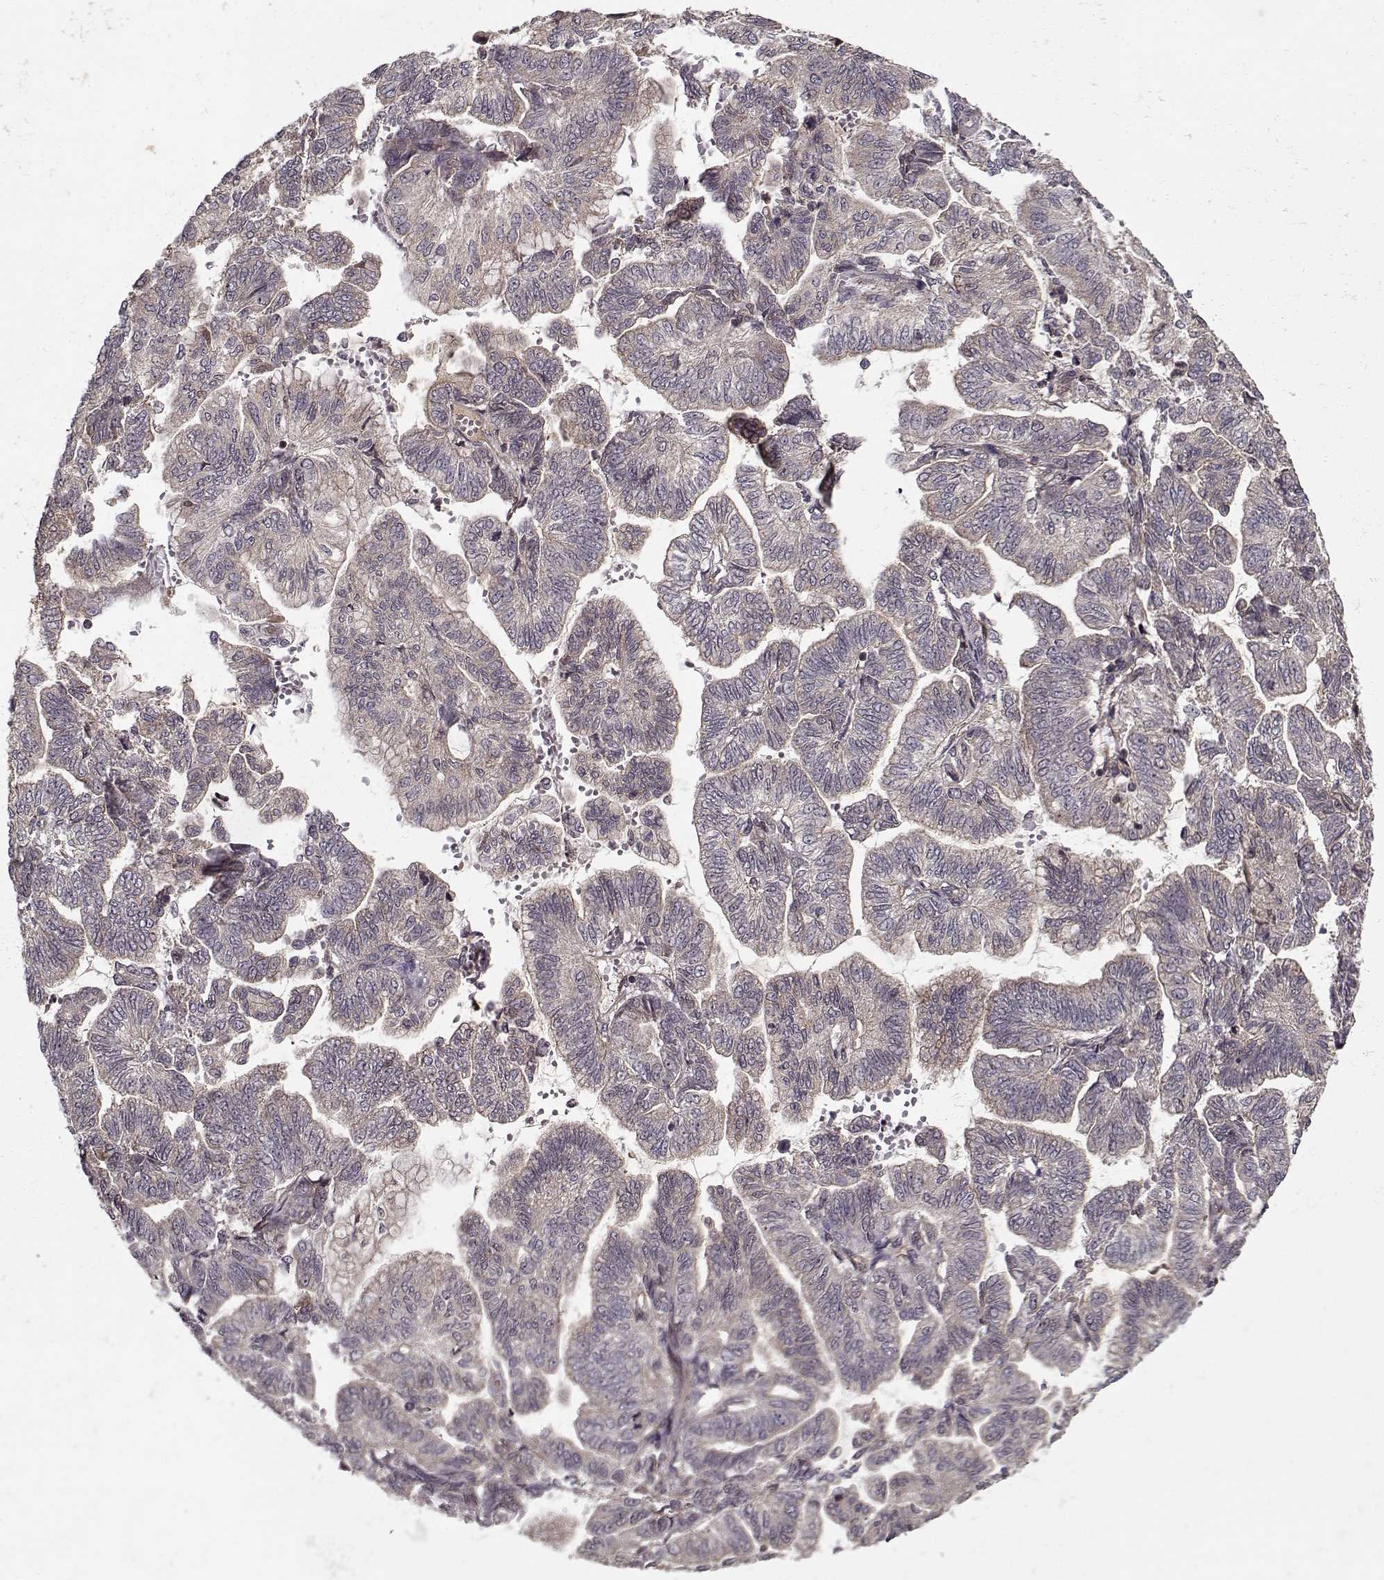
{"staining": {"intensity": "moderate", "quantity": "<25%", "location": "cytoplasmic/membranous"}, "tissue": "stomach cancer", "cell_type": "Tumor cells", "image_type": "cancer", "snomed": [{"axis": "morphology", "description": "Adenocarcinoma, NOS"}, {"axis": "topography", "description": "Stomach"}], "caption": "Brown immunohistochemical staining in human adenocarcinoma (stomach) displays moderate cytoplasmic/membranous expression in about <25% of tumor cells.", "gene": "PPP1R12A", "patient": {"sex": "male", "age": 83}}